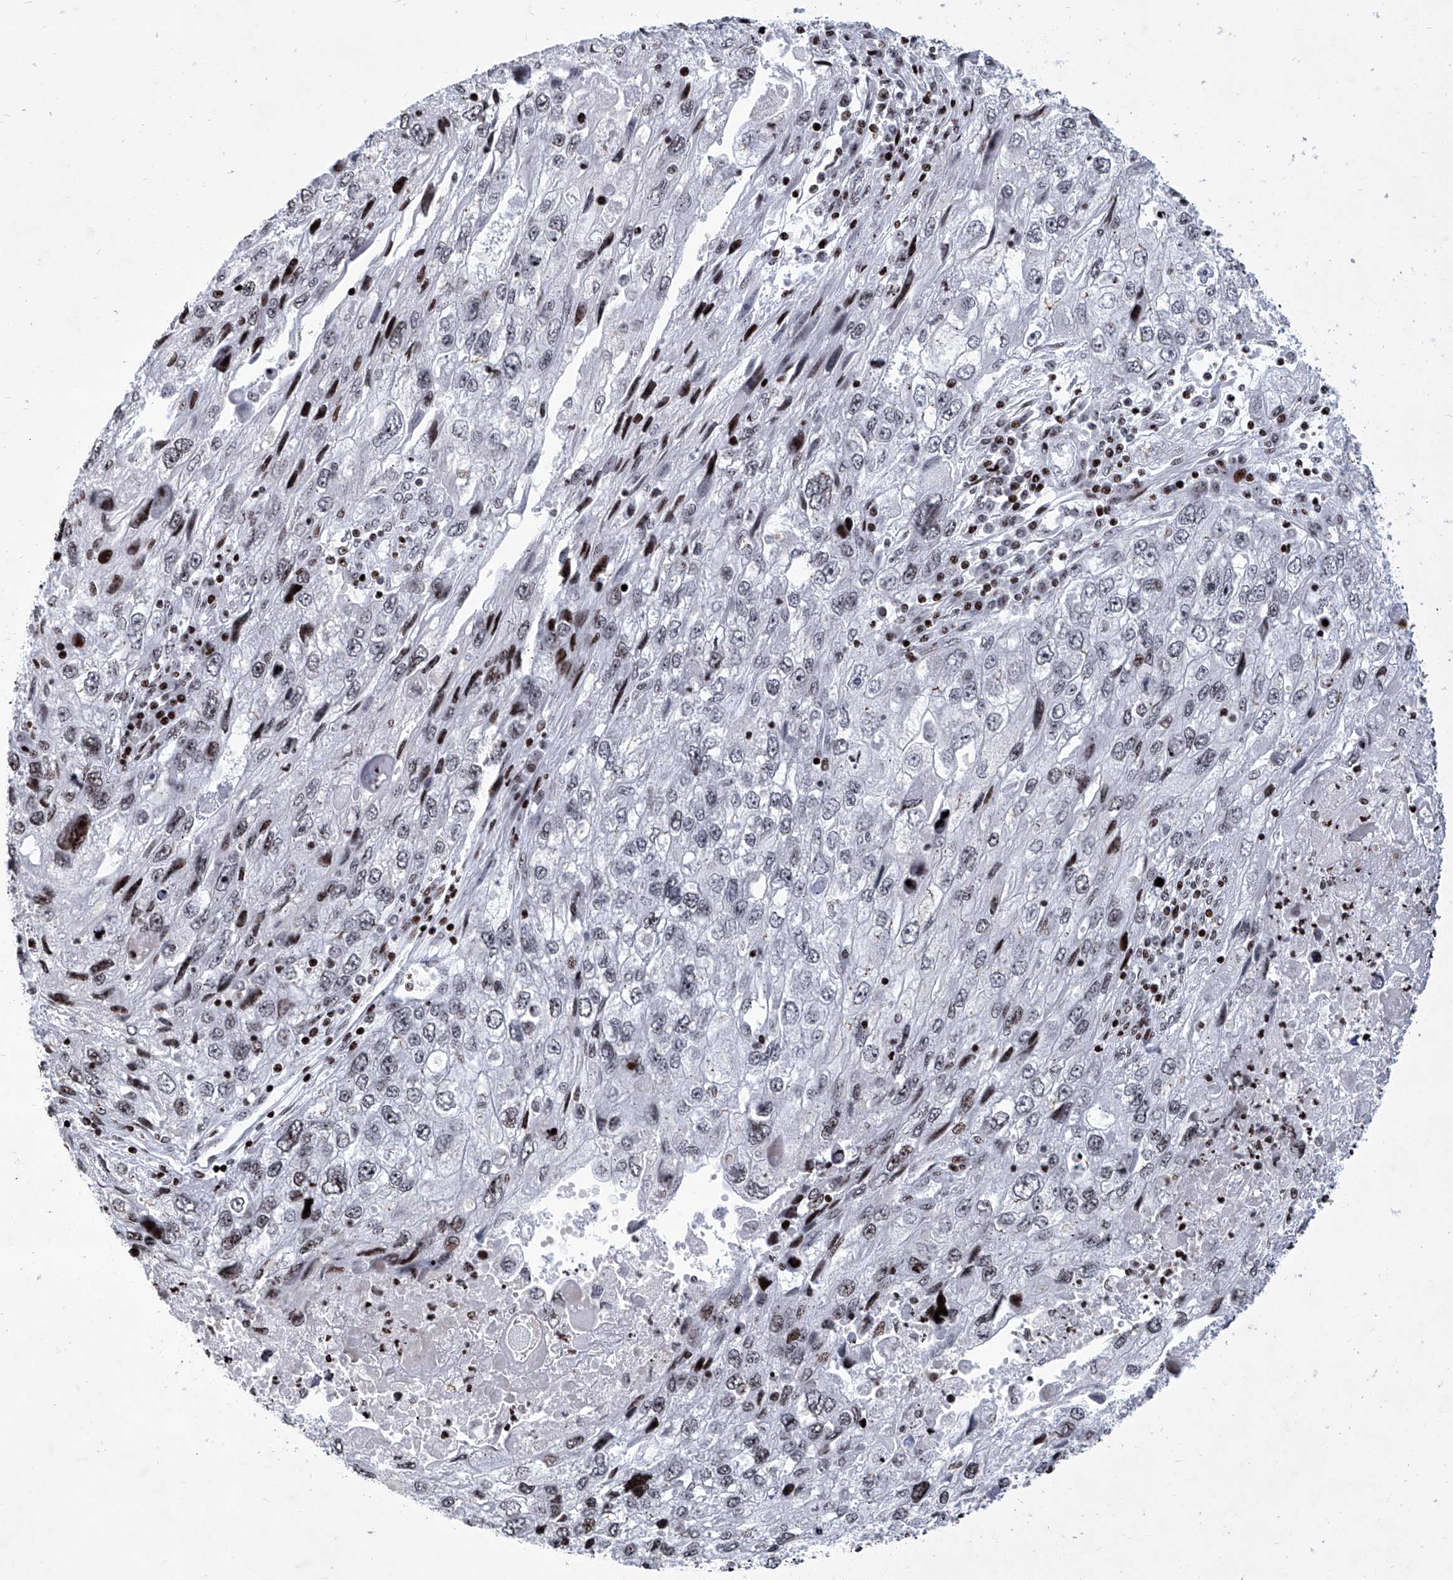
{"staining": {"intensity": "weak", "quantity": "25%-75%", "location": "nuclear"}, "tissue": "endometrial cancer", "cell_type": "Tumor cells", "image_type": "cancer", "snomed": [{"axis": "morphology", "description": "Adenocarcinoma, NOS"}, {"axis": "topography", "description": "Endometrium"}], "caption": "Adenocarcinoma (endometrial) tissue demonstrates weak nuclear expression in approximately 25%-75% of tumor cells (Stains: DAB (3,3'-diaminobenzidine) in brown, nuclei in blue, Microscopy: brightfield microscopy at high magnification).", "gene": "HEY2", "patient": {"sex": "female", "age": 49}}